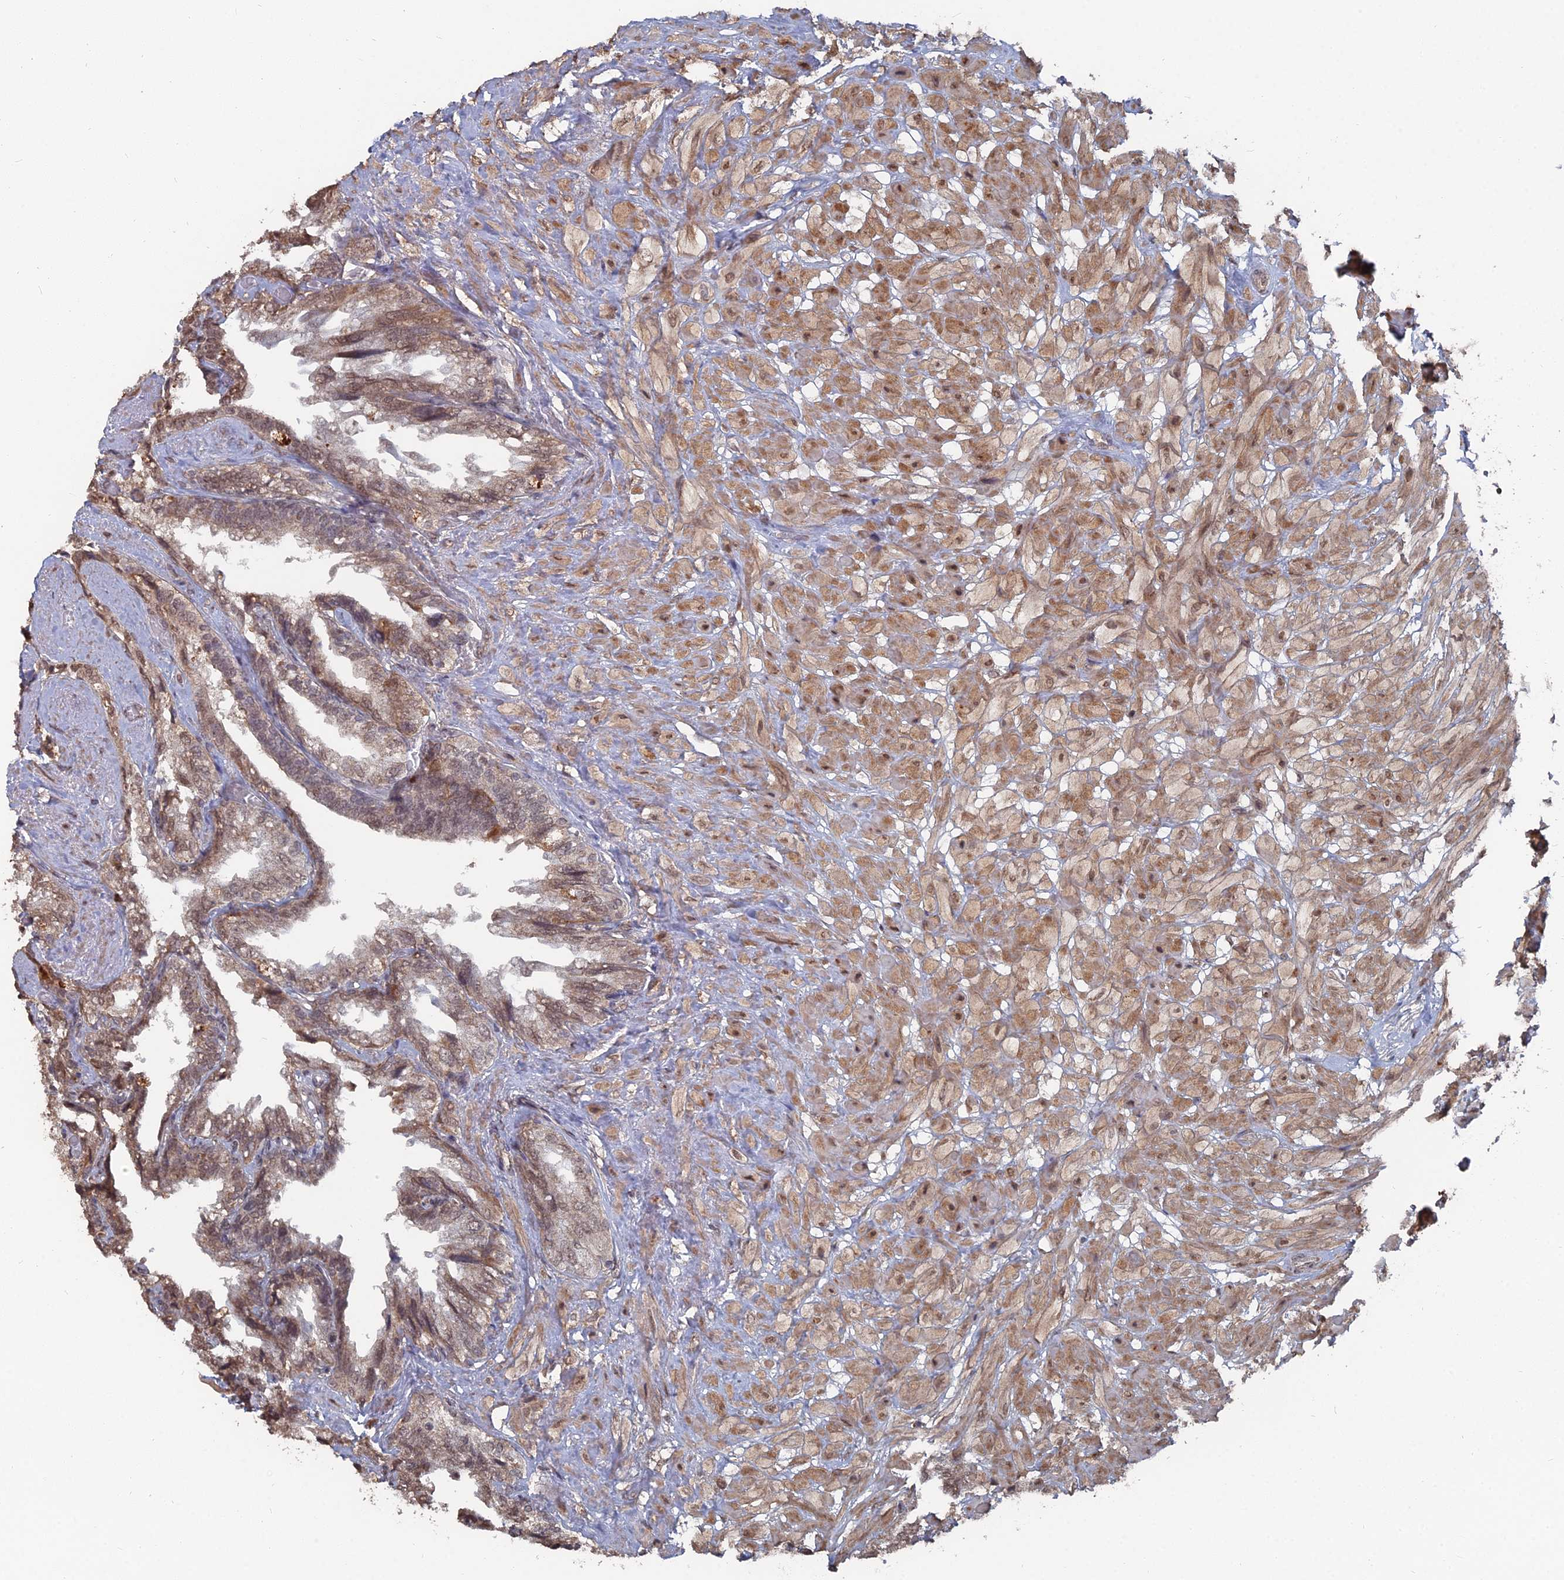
{"staining": {"intensity": "weak", "quantity": ">75%", "location": "cytoplasmic/membranous,nuclear"}, "tissue": "seminal vesicle", "cell_type": "Glandular cells", "image_type": "normal", "snomed": [{"axis": "morphology", "description": "Normal tissue, NOS"}, {"axis": "topography", "description": "Seminal veicle"}, {"axis": "topography", "description": "Peripheral nerve tissue"}], "caption": "This is a micrograph of IHC staining of benign seminal vesicle, which shows weak expression in the cytoplasmic/membranous,nuclear of glandular cells.", "gene": "CCNP", "patient": {"sex": "male", "age": 60}}